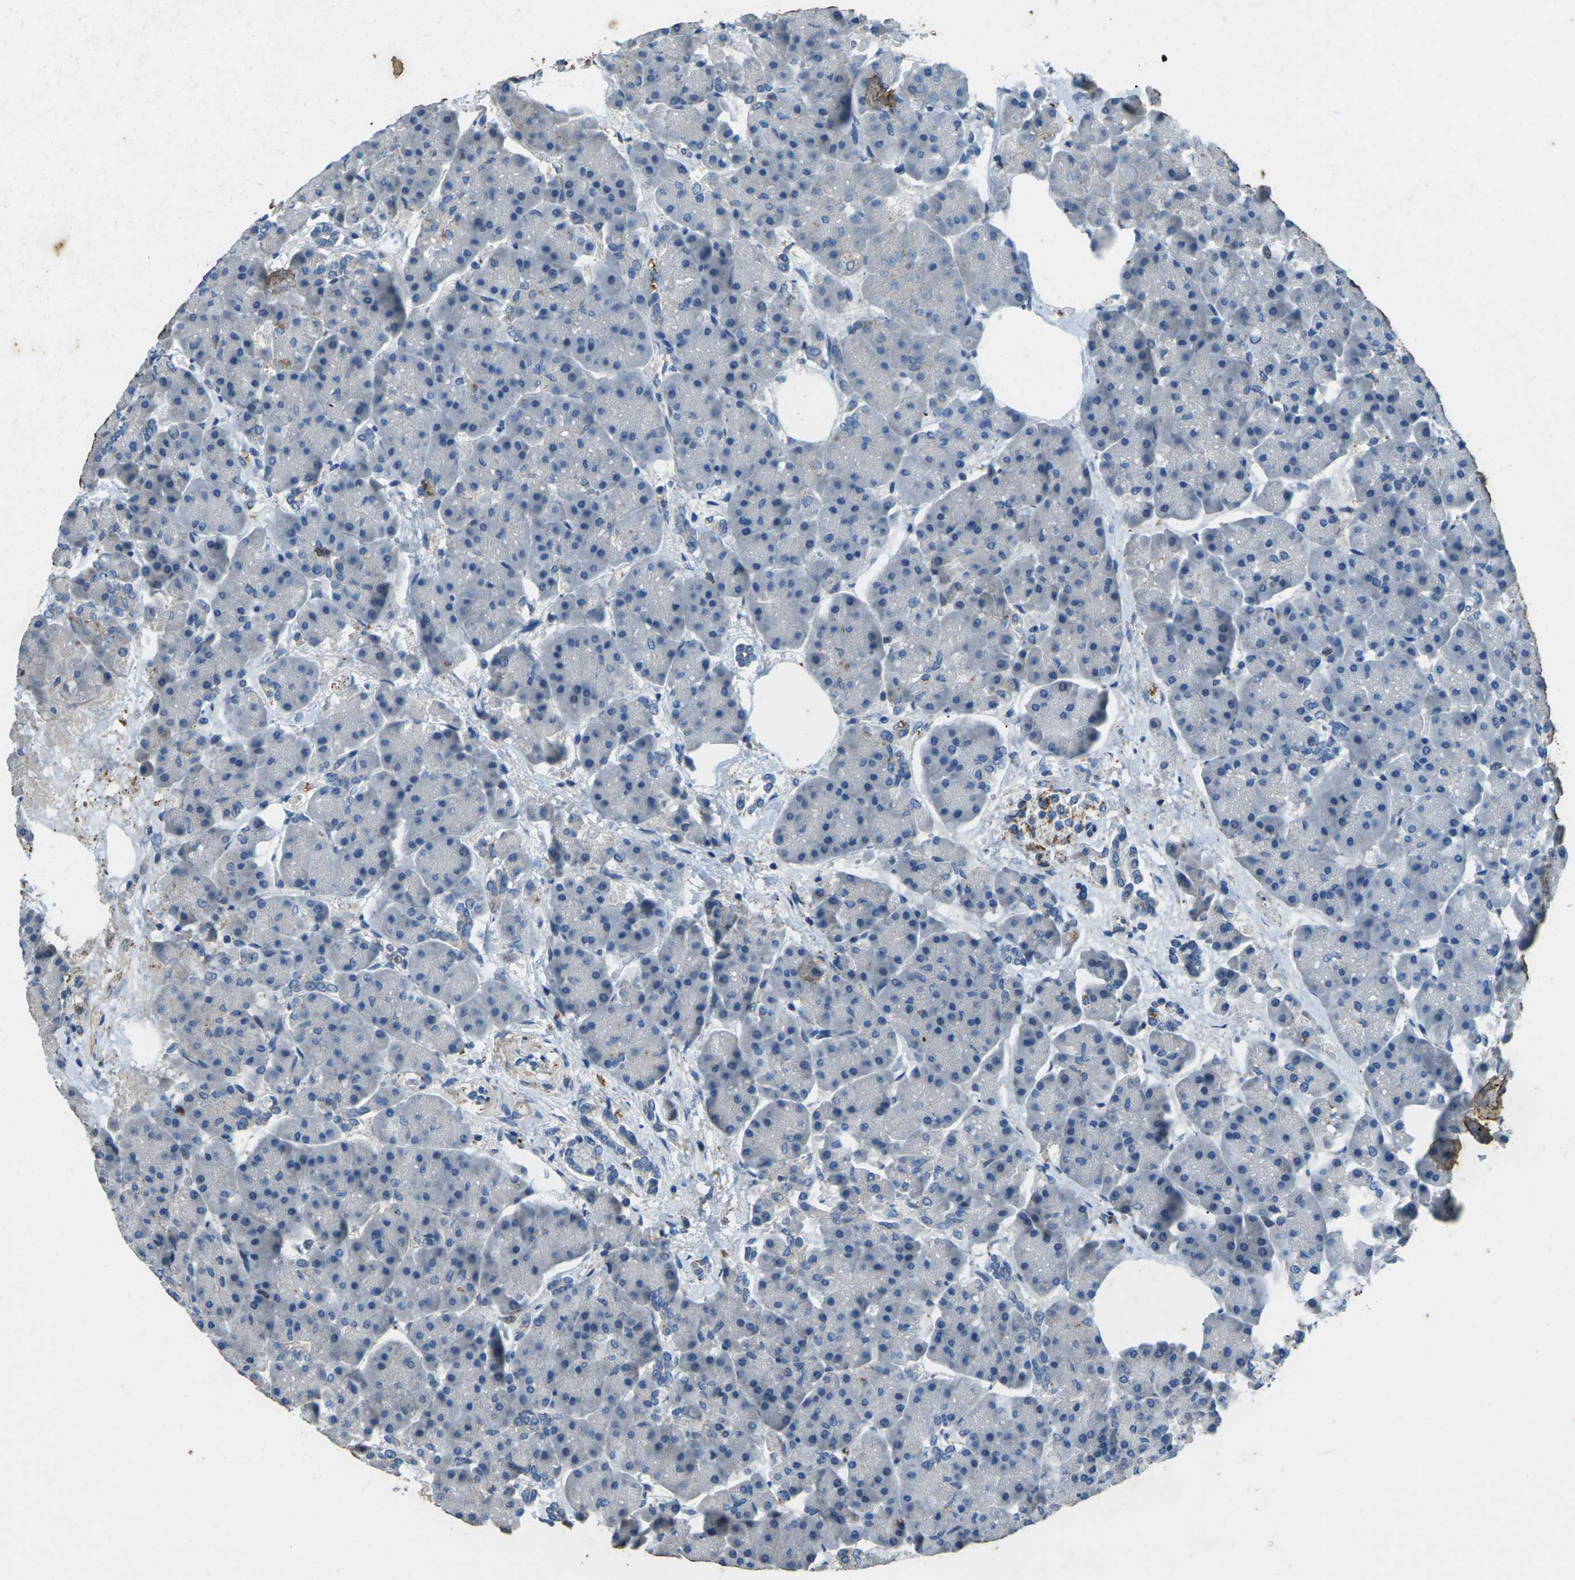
{"staining": {"intensity": "negative", "quantity": "none", "location": "none"}, "tissue": "pancreas", "cell_type": "Exocrine glandular cells", "image_type": "normal", "snomed": [{"axis": "morphology", "description": "Normal tissue, NOS"}, {"axis": "topography", "description": "Pancreas"}], "caption": "IHC of benign pancreas exhibits no positivity in exocrine glandular cells. (DAB (3,3'-diaminobenzidine) IHC, high magnification).", "gene": "SIGLEC14", "patient": {"sex": "female", "age": 70}}